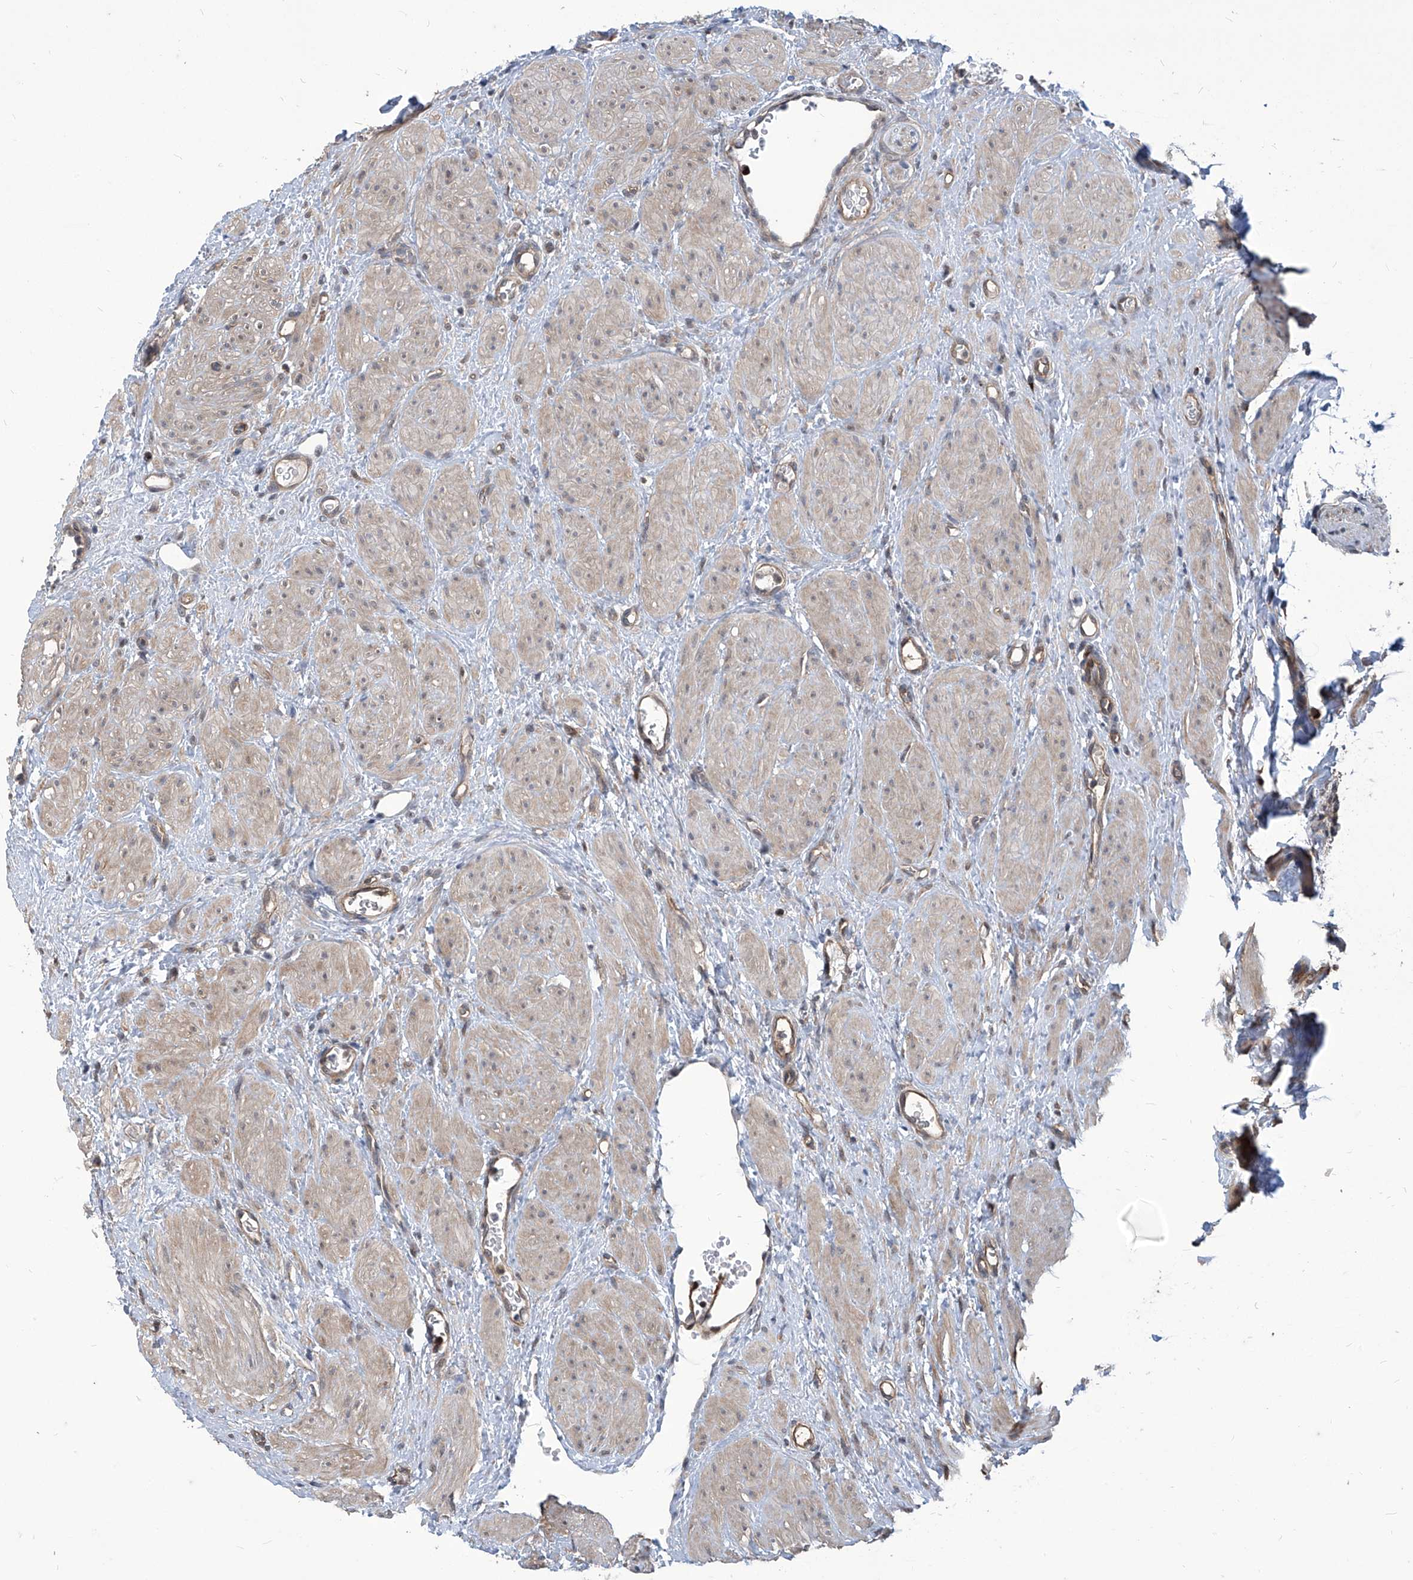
{"staining": {"intensity": "moderate", "quantity": ">75%", "location": "cytoplasmic/membranous"}, "tissue": "ovary", "cell_type": "Follicle cells", "image_type": "normal", "snomed": [{"axis": "morphology", "description": "Normal tissue, NOS"}, {"axis": "morphology", "description": "Cyst, NOS"}, {"axis": "topography", "description": "Ovary"}], "caption": "Follicle cells display medium levels of moderate cytoplasmic/membranous expression in approximately >75% of cells in normal human ovary. The protein is stained brown, and the nuclei are stained in blue (DAB (3,3'-diaminobenzidine) IHC with brightfield microscopy, high magnification).", "gene": "PSMB1", "patient": {"sex": "female", "age": 33}}